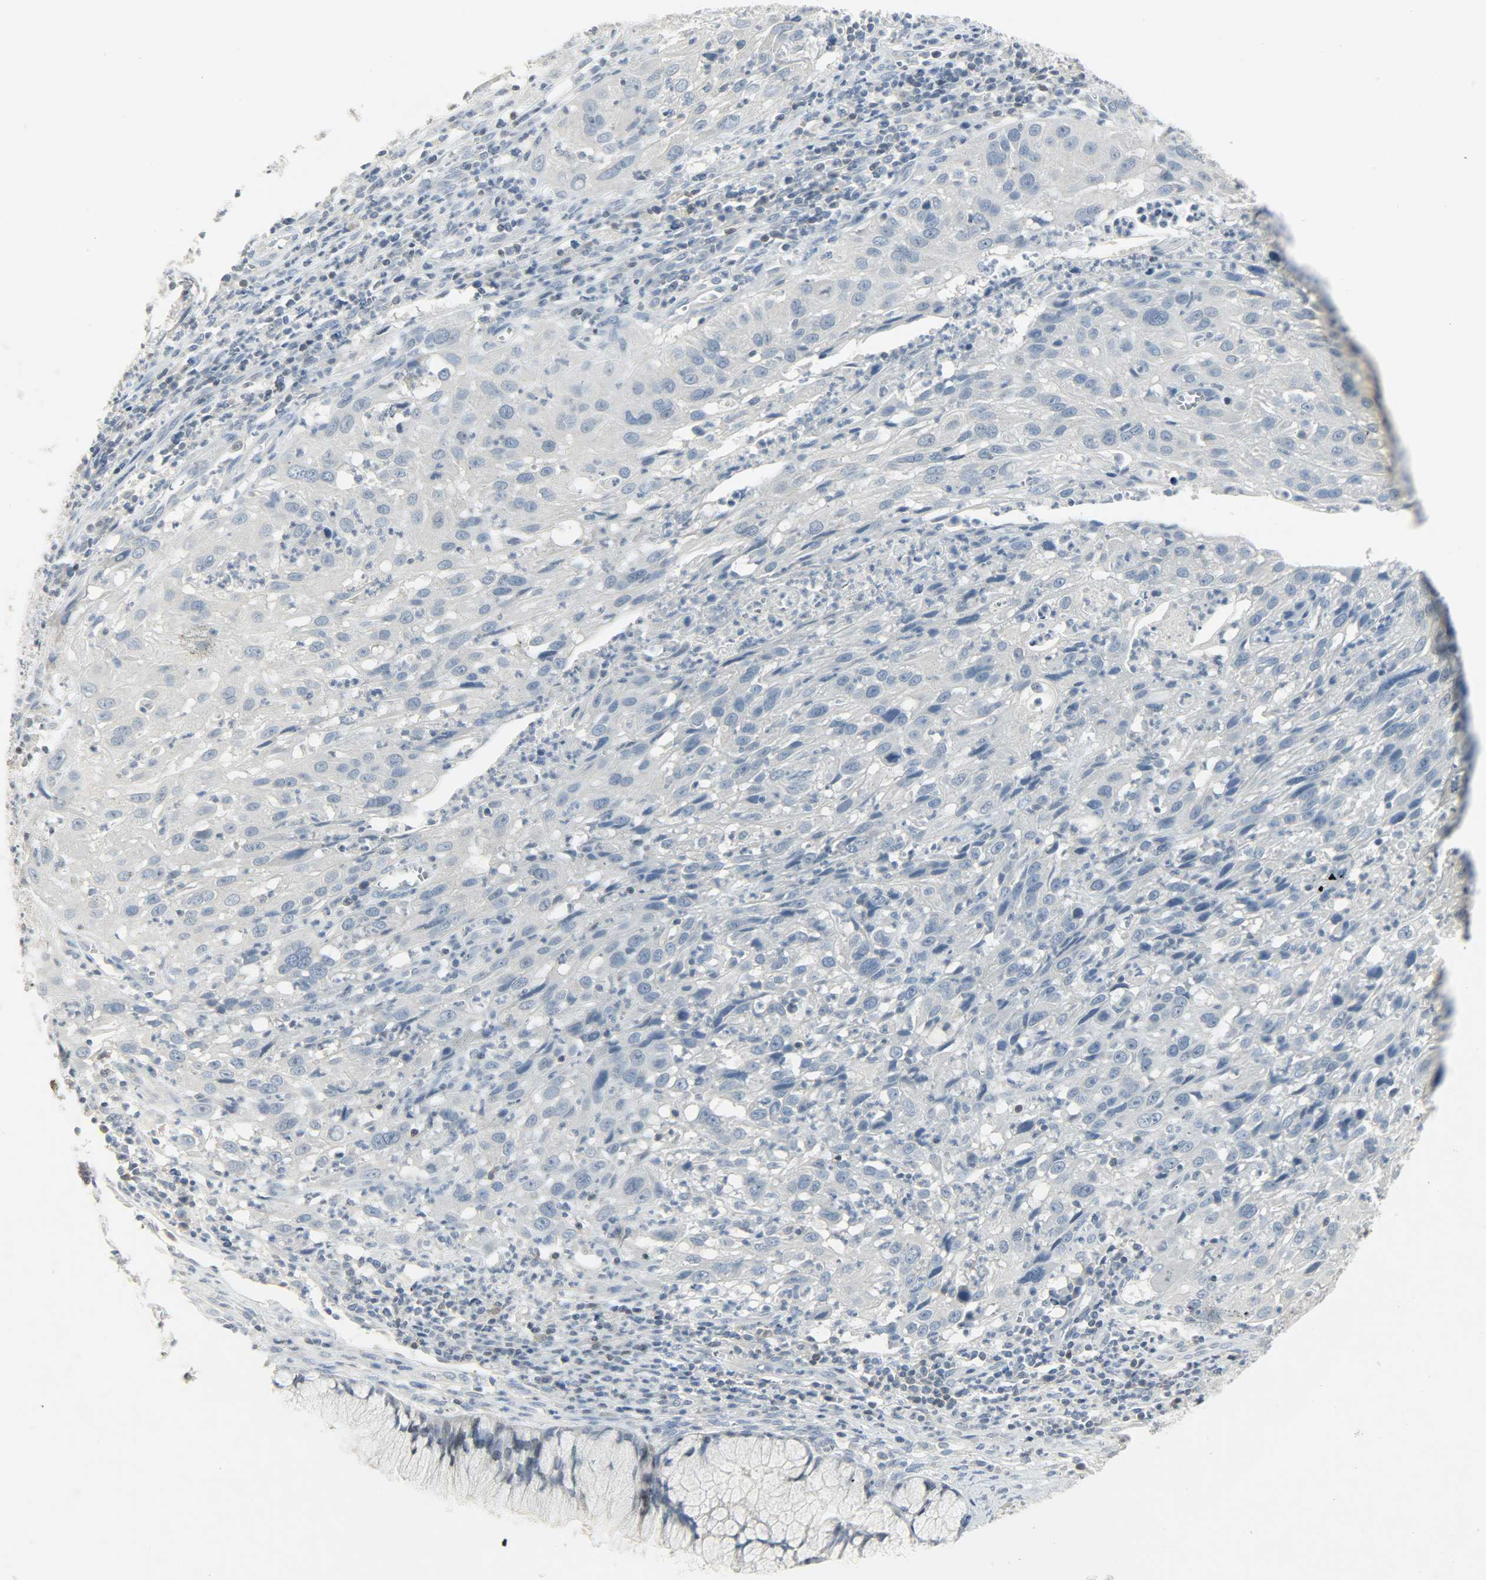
{"staining": {"intensity": "negative", "quantity": "none", "location": "none"}, "tissue": "cervical cancer", "cell_type": "Tumor cells", "image_type": "cancer", "snomed": [{"axis": "morphology", "description": "Squamous cell carcinoma, NOS"}, {"axis": "topography", "description": "Cervix"}], "caption": "This is a histopathology image of IHC staining of cervical cancer, which shows no expression in tumor cells.", "gene": "CAMK4", "patient": {"sex": "female", "age": 32}}